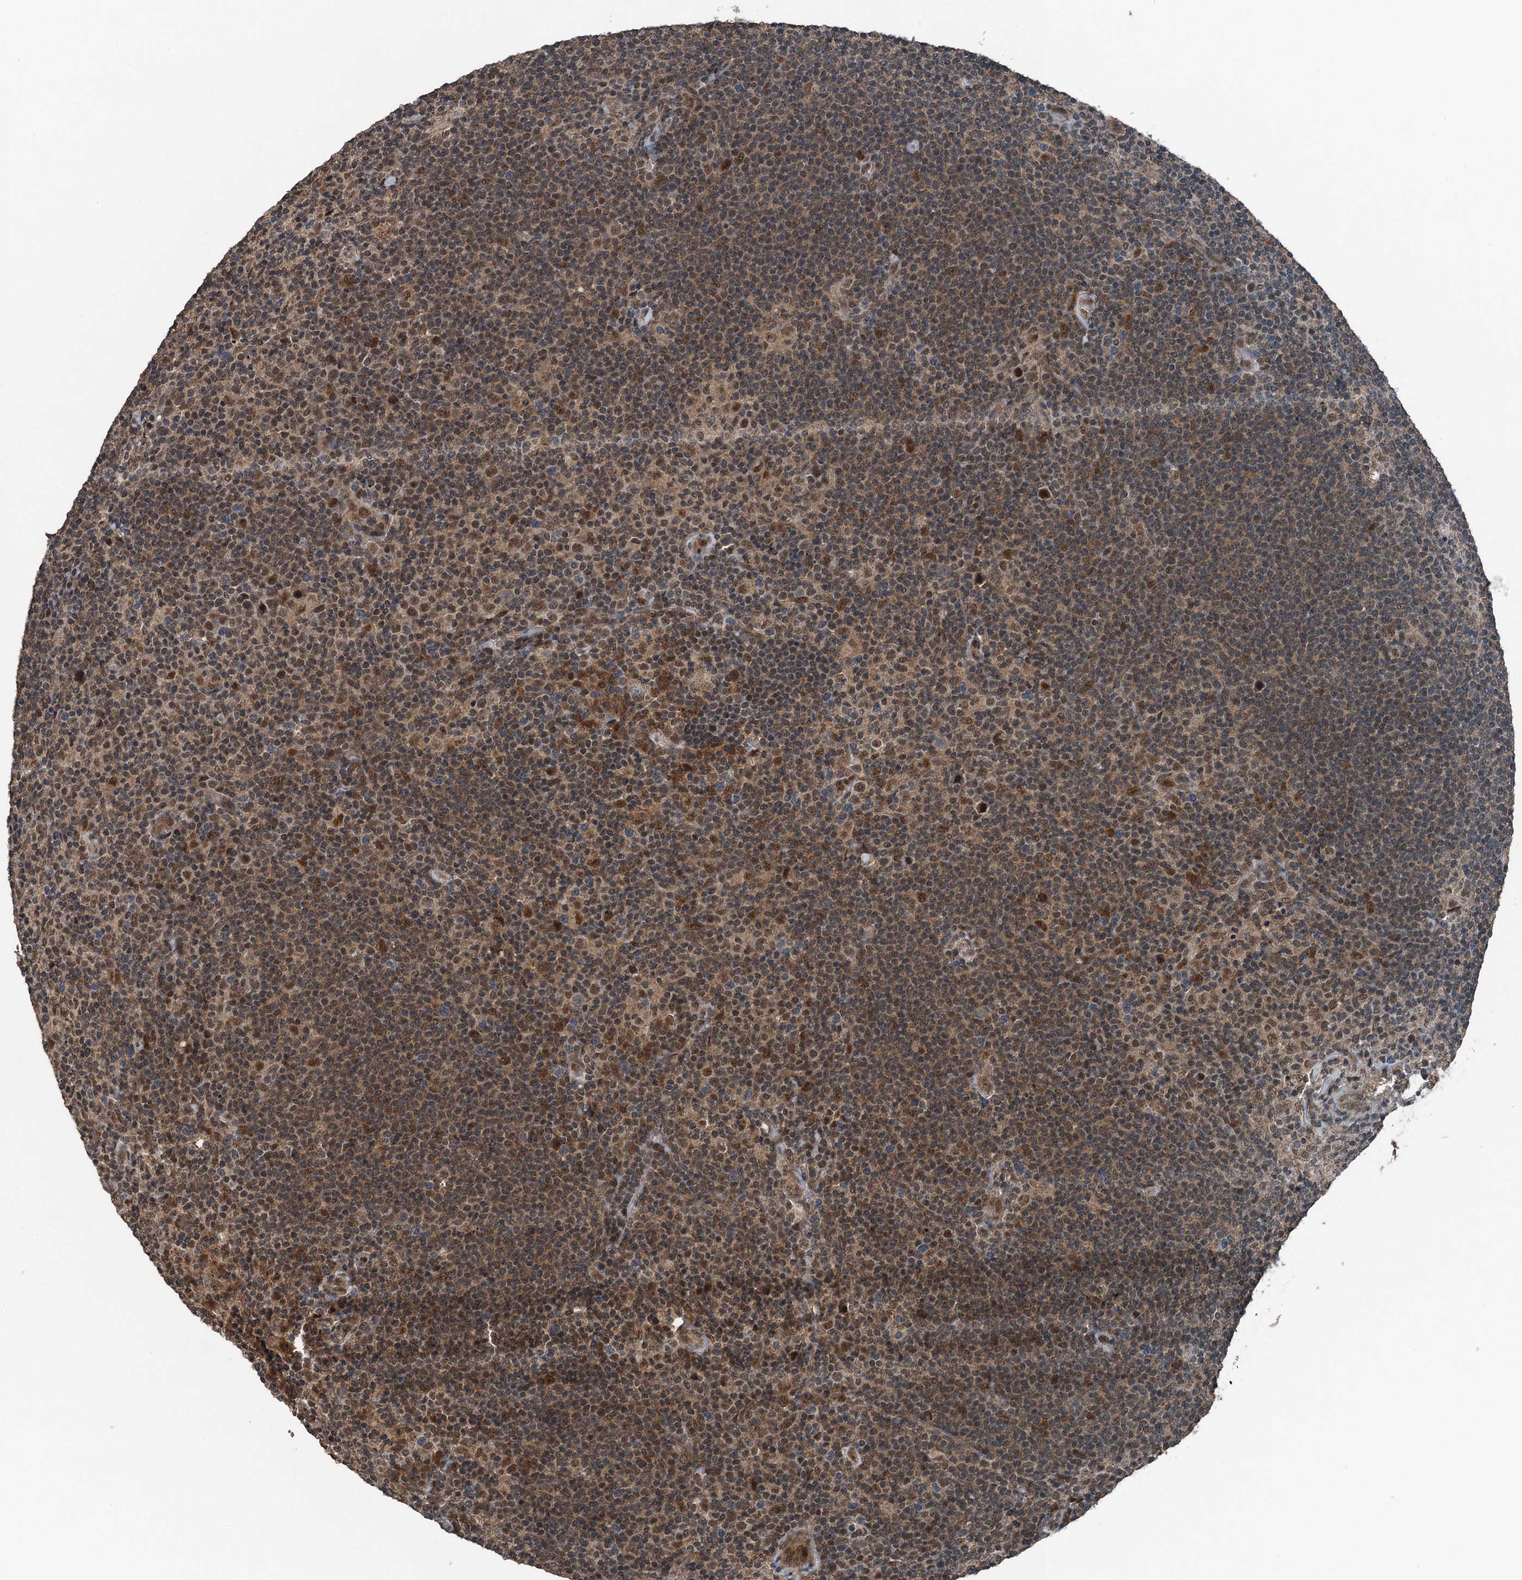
{"staining": {"intensity": "moderate", "quantity": ">75%", "location": "nuclear"}, "tissue": "lymphoma", "cell_type": "Tumor cells", "image_type": "cancer", "snomed": [{"axis": "morphology", "description": "Hodgkin's disease, NOS"}, {"axis": "topography", "description": "Lymph node"}], "caption": "Protein staining by IHC demonstrates moderate nuclear expression in approximately >75% of tumor cells in Hodgkin's disease. (DAB (3,3'-diaminobenzidine) = brown stain, brightfield microscopy at high magnification).", "gene": "UBXN6", "patient": {"sex": "female", "age": 57}}